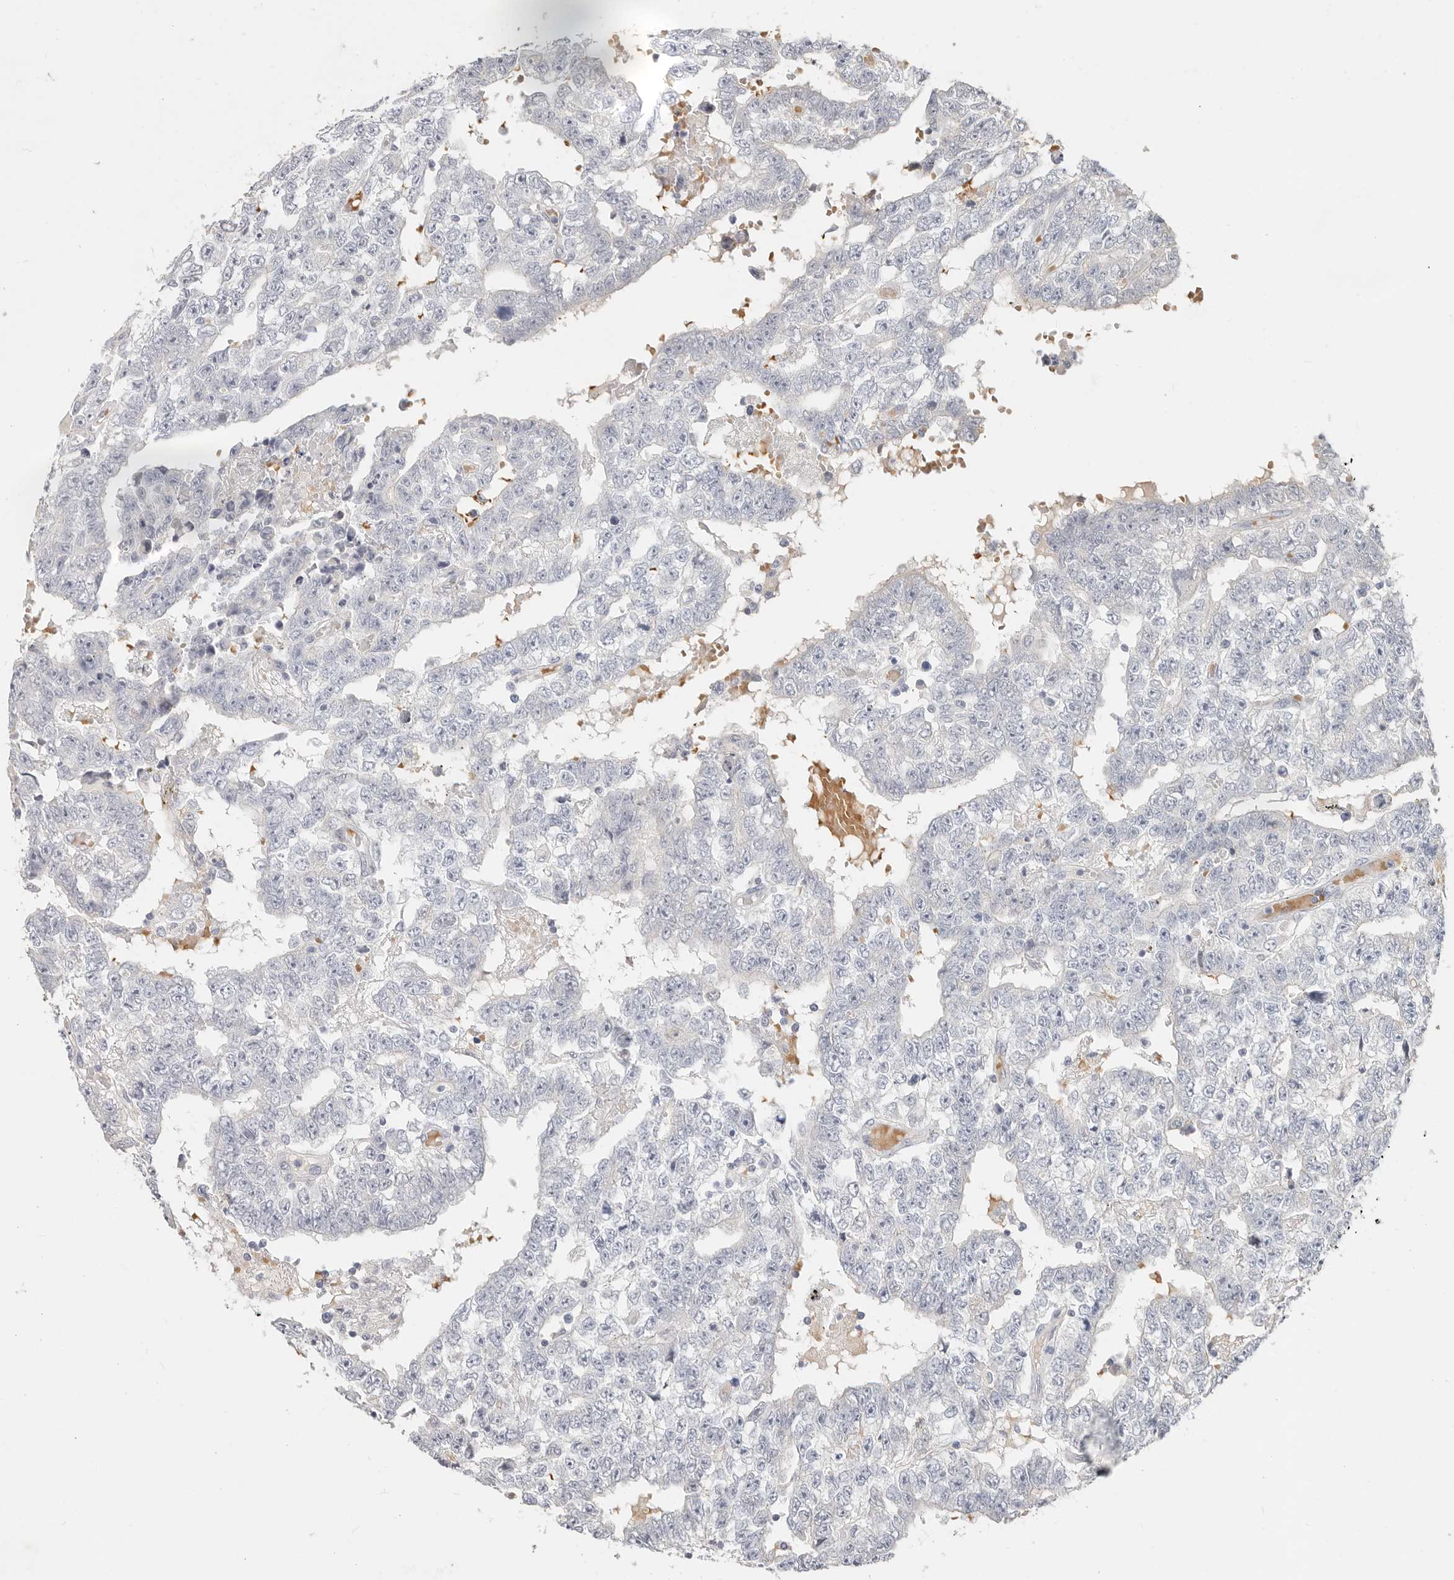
{"staining": {"intensity": "negative", "quantity": "none", "location": "none"}, "tissue": "testis cancer", "cell_type": "Tumor cells", "image_type": "cancer", "snomed": [{"axis": "morphology", "description": "Carcinoma, Embryonal, NOS"}, {"axis": "topography", "description": "Testis"}], "caption": "Immunohistochemistry (IHC) image of neoplastic tissue: testis embryonal carcinoma stained with DAB (3,3'-diaminobenzidine) displays no significant protein positivity in tumor cells. Brightfield microscopy of immunohistochemistry stained with DAB (3,3'-diaminobenzidine) (brown) and hematoxylin (blue), captured at high magnification.", "gene": "TMEM63B", "patient": {"sex": "male", "age": 25}}